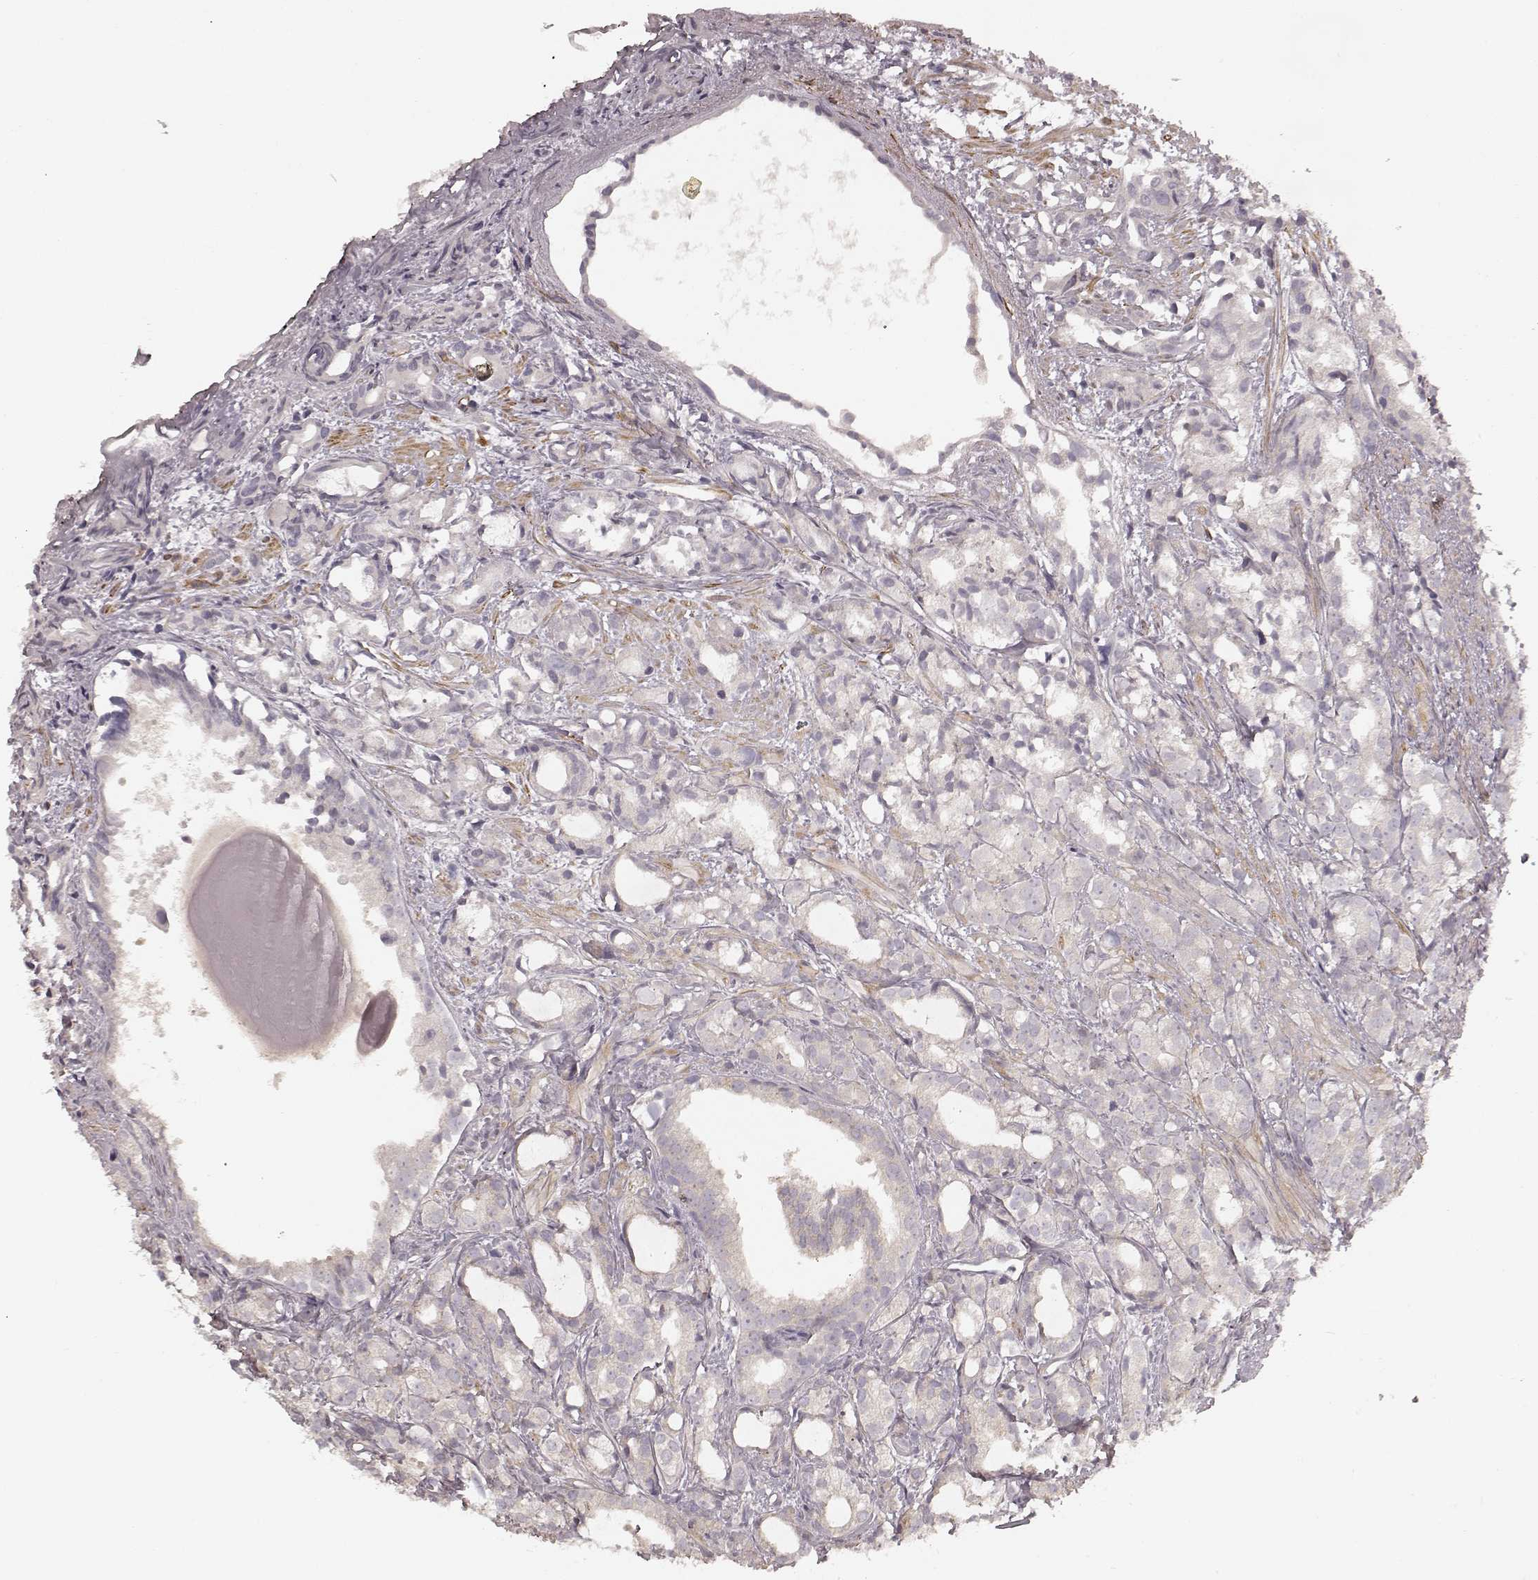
{"staining": {"intensity": "negative", "quantity": "none", "location": "none"}, "tissue": "prostate cancer", "cell_type": "Tumor cells", "image_type": "cancer", "snomed": [{"axis": "morphology", "description": "Adenocarcinoma, High grade"}, {"axis": "topography", "description": "Prostate"}], "caption": "Human prostate cancer (adenocarcinoma (high-grade)) stained for a protein using immunohistochemistry (IHC) exhibits no staining in tumor cells.", "gene": "KCNJ9", "patient": {"sex": "male", "age": 79}}